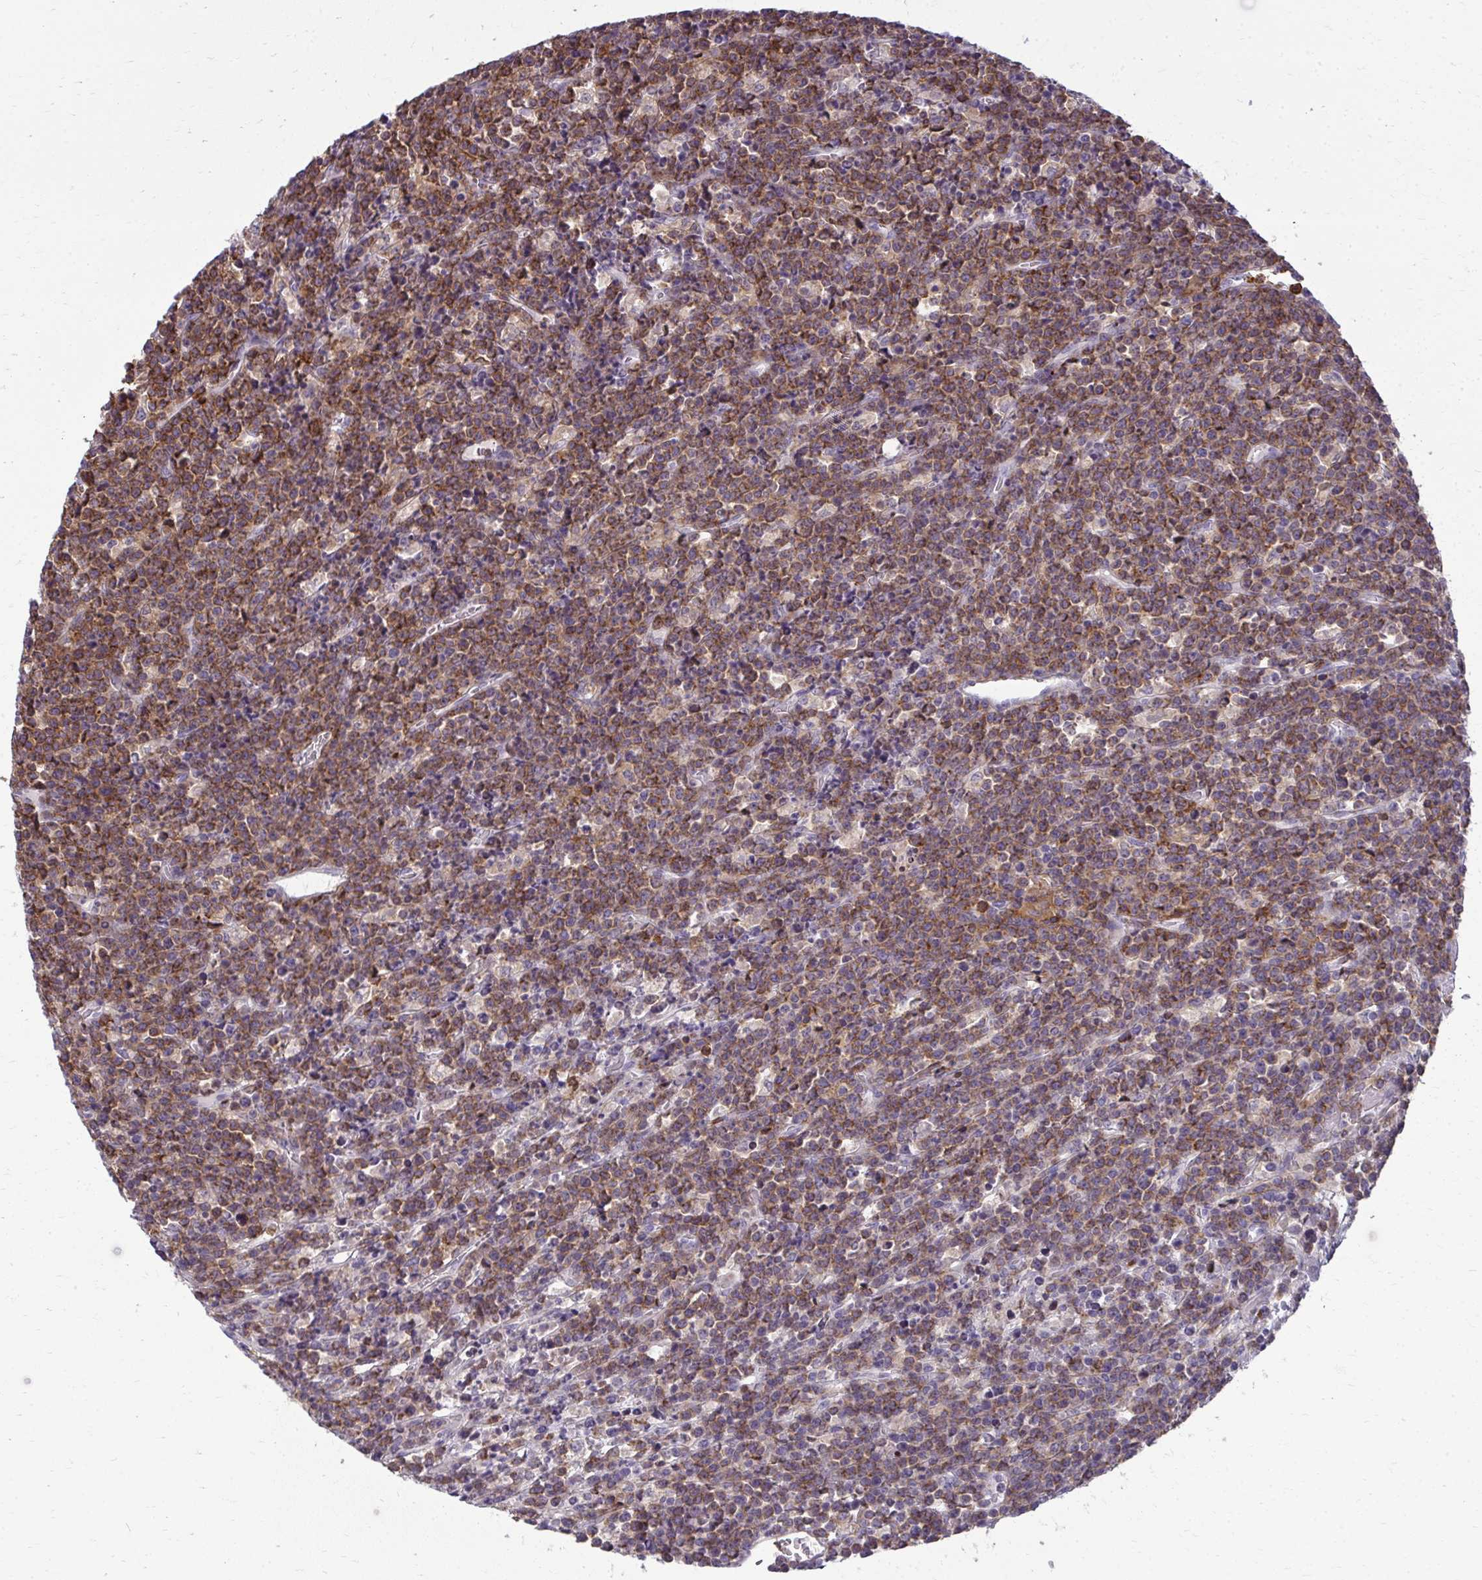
{"staining": {"intensity": "moderate", "quantity": "25%-75%", "location": "cytoplasmic/membranous"}, "tissue": "lymphoma", "cell_type": "Tumor cells", "image_type": "cancer", "snomed": [{"axis": "morphology", "description": "Malignant lymphoma, non-Hodgkin's type, High grade"}, {"axis": "topography", "description": "Ovary"}], "caption": "IHC micrograph of lymphoma stained for a protein (brown), which displays medium levels of moderate cytoplasmic/membranous positivity in about 25%-75% of tumor cells.", "gene": "AP5M1", "patient": {"sex": "female", "age": 56}}